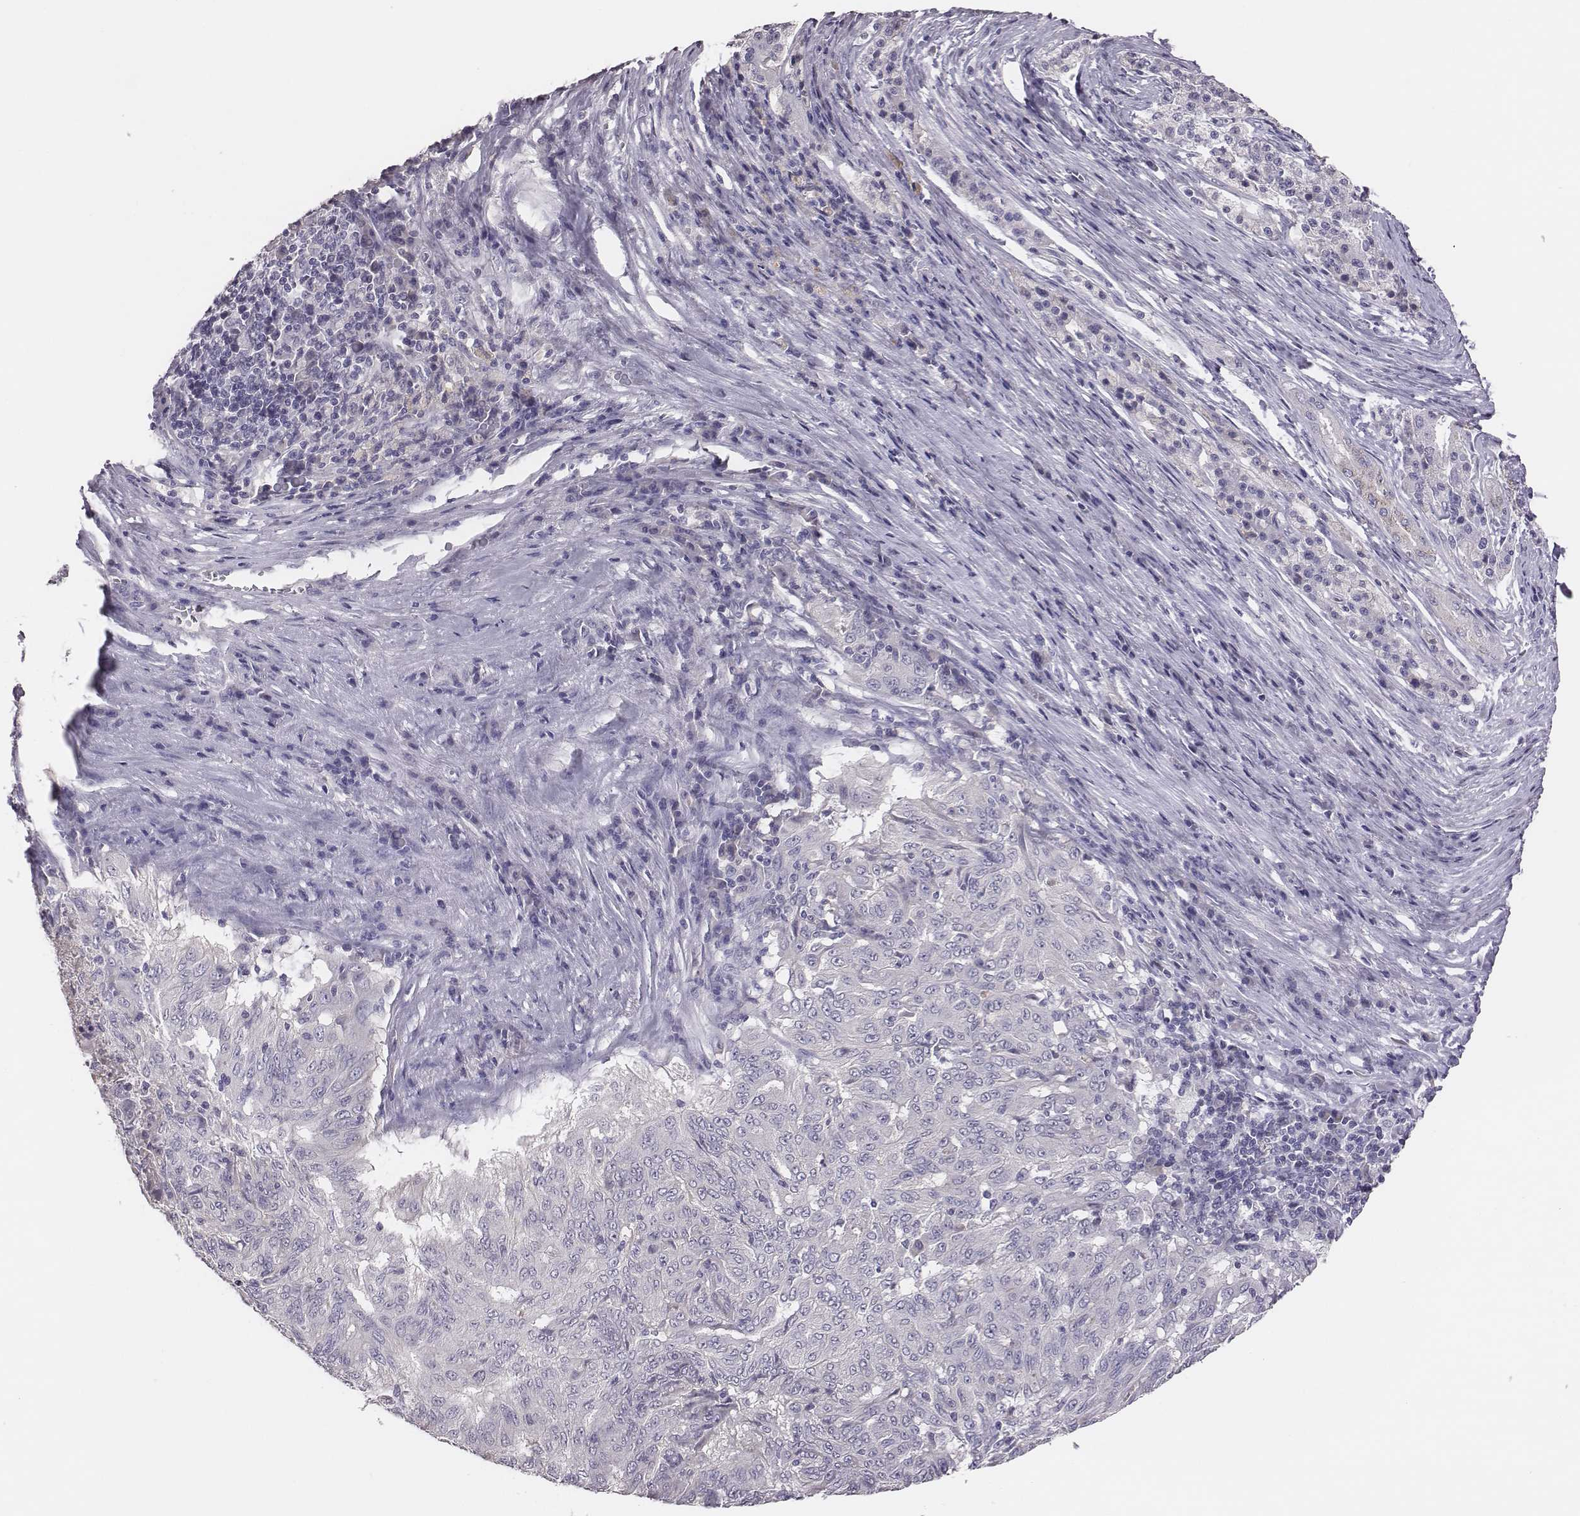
{"staining": {"intensity": "negative", "quantity": "none", "location": "none"}, "tissue": "pancreatic cancer", "cell_type": "Tumor cells", "image_type": "cancer", "snomed": [{"axis": "morphology", "description": "Adenocarcinoma, NOS"}, {"axis": "topography", "description": "Pancreas"}], "caption": "An image of pancreatic adenocarcinoma stained for a protein demonstrates no brown staining in tumor cells.", "gene": "EN1", "patient": {"sex": "male", "age": 63}}